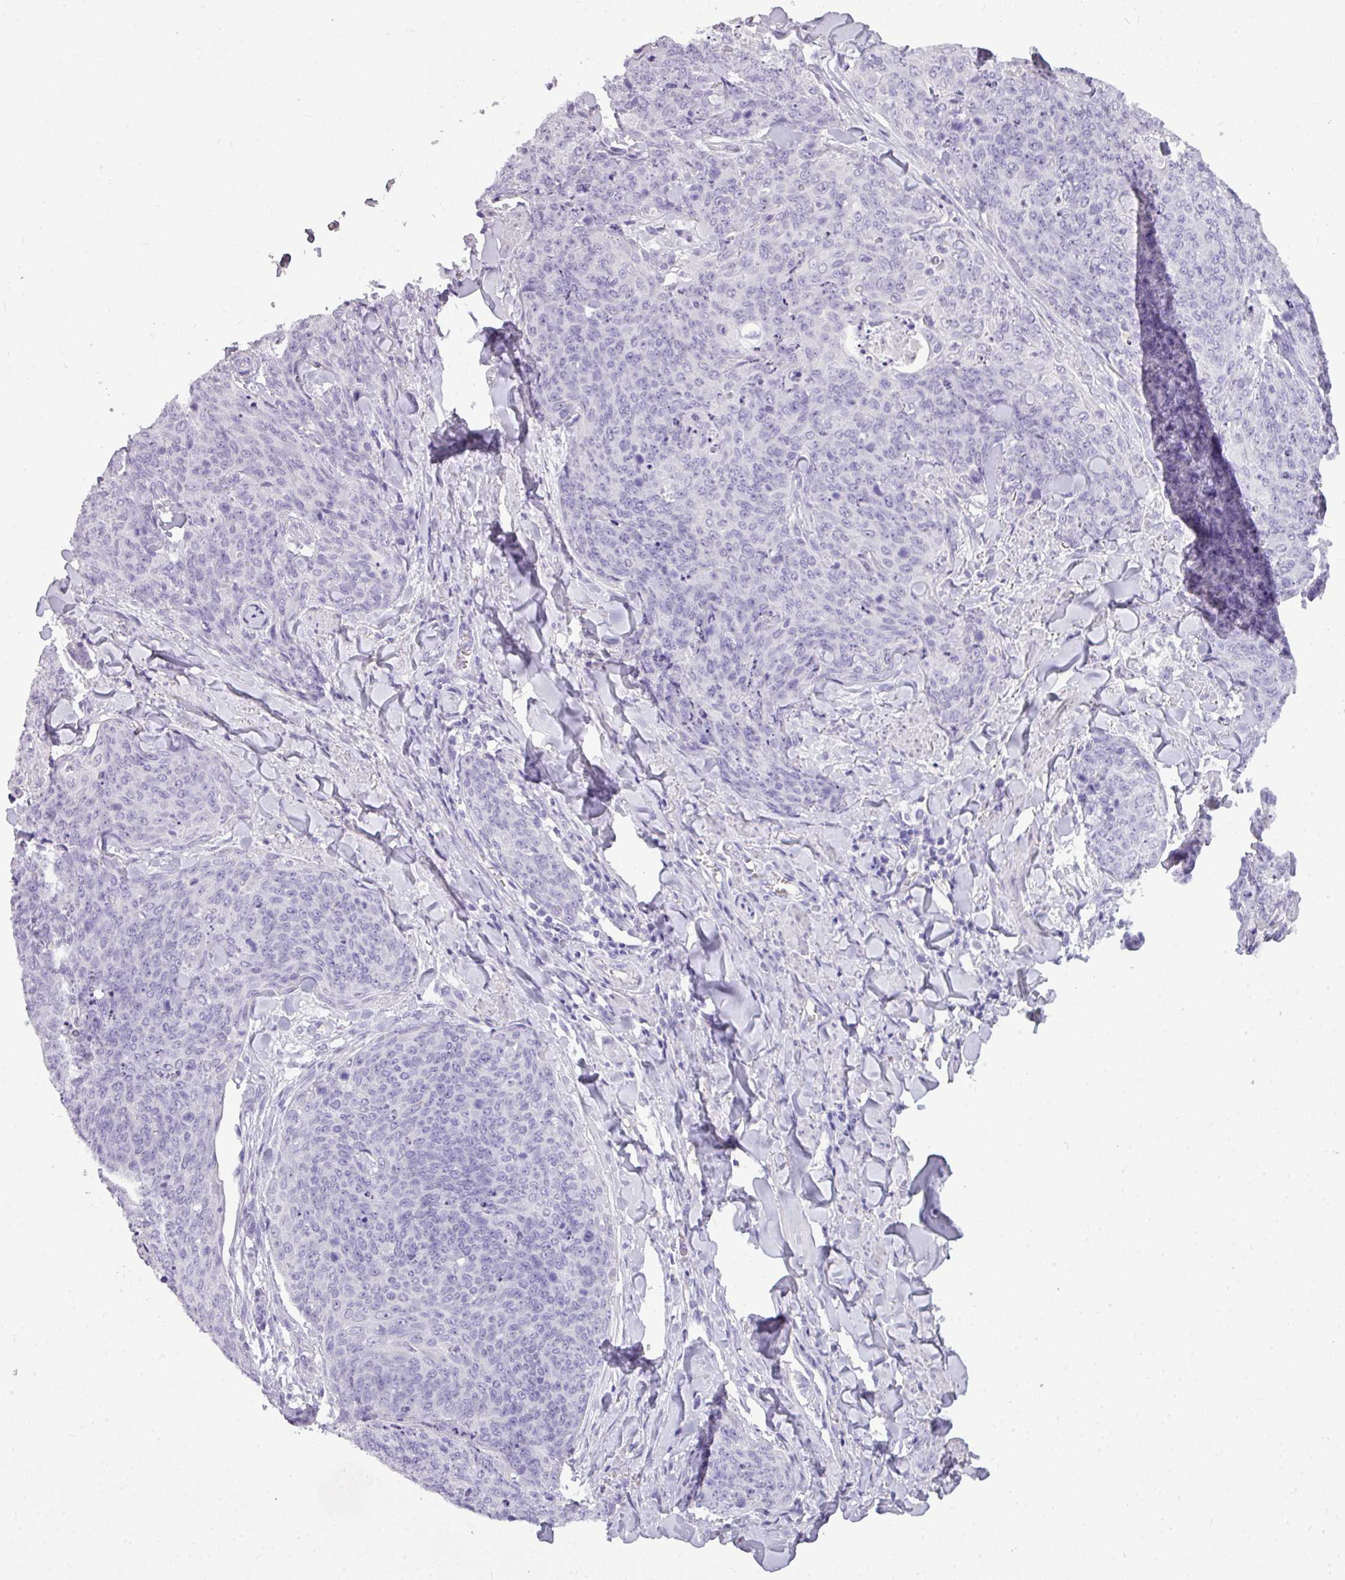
{"staining": {"intensity": "negative", "quantity": "none", "location": "none"}, "tissue": "skin cancer", "cell_type": "Tumor cells", "image_type": "cancer", "snomed": [{"axis": "morphology", "description": "Squamous cell carcinoma, NOS"}, {"axis": "topography", "description": "Skin"}, {"axis": "topography", "description": "Vulva"}], "caption": "Immunohistochemistry (IHC) photomicrograph of neoplastic tissue: skin cancer (squamous cell carcinoma) stained with DAB reveals no significant protein staining in tumor cells.", "gene": "TMEM91", "patient": {"sex": "female", "age": 85}}